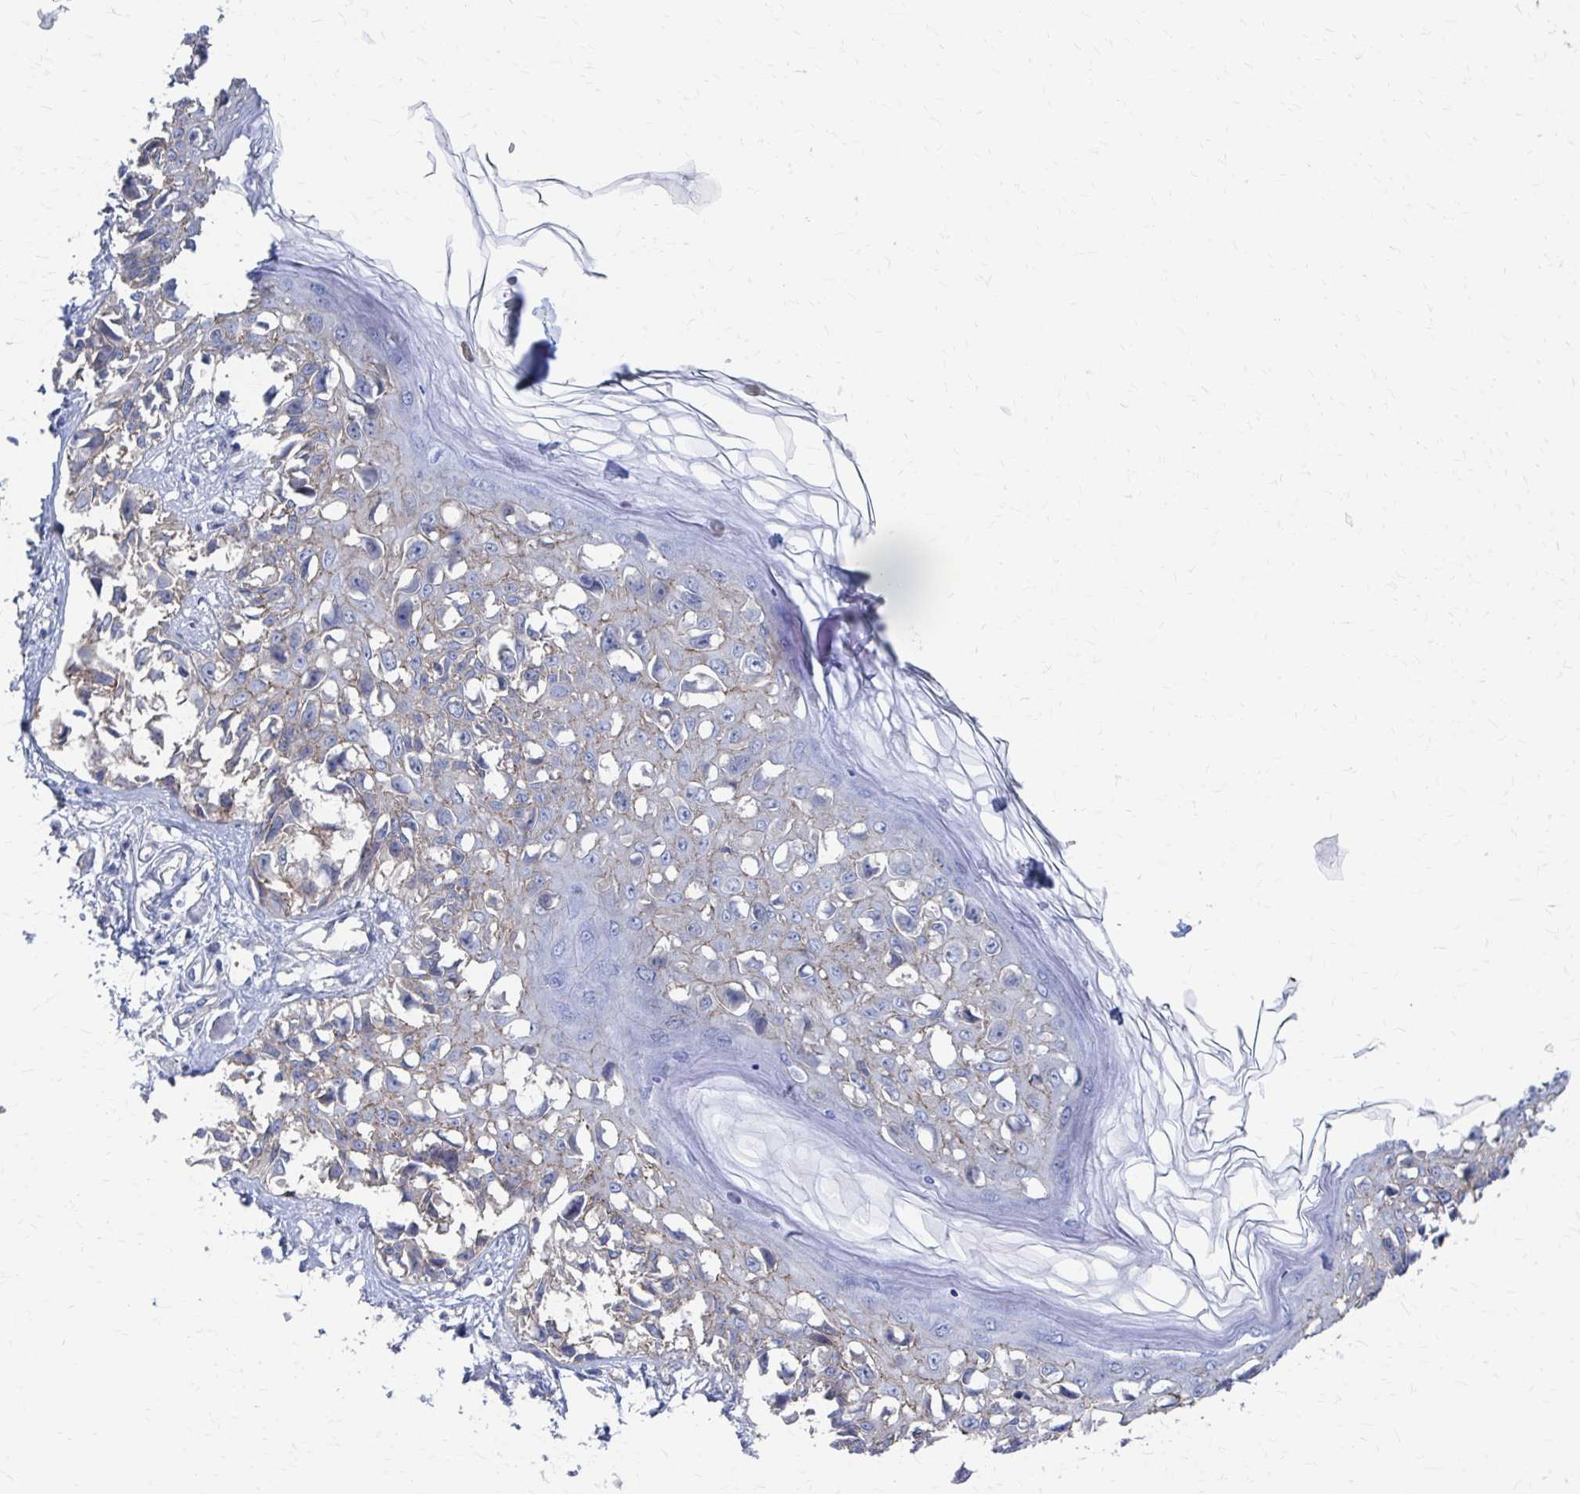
{"staining": {"intensity": "negative", "quantity": "none", "location": "none"}, "tissue": "melanoma", "cell_type": "Tumor cells", "image_type": "cancer", "snomed": [{"axis": "morphology", "description": "Malignant melanoma, NOS"}, {"axis": "topography", "description": "Skin"}], "caption": "Immunohistochemistry image of neoplastic tissue: malignant melanoma stained with DAB displays no significant protein staining in tumor cells.", "gene": "PLEKHG7", "patient": {"sex": "male", "age": 73}}